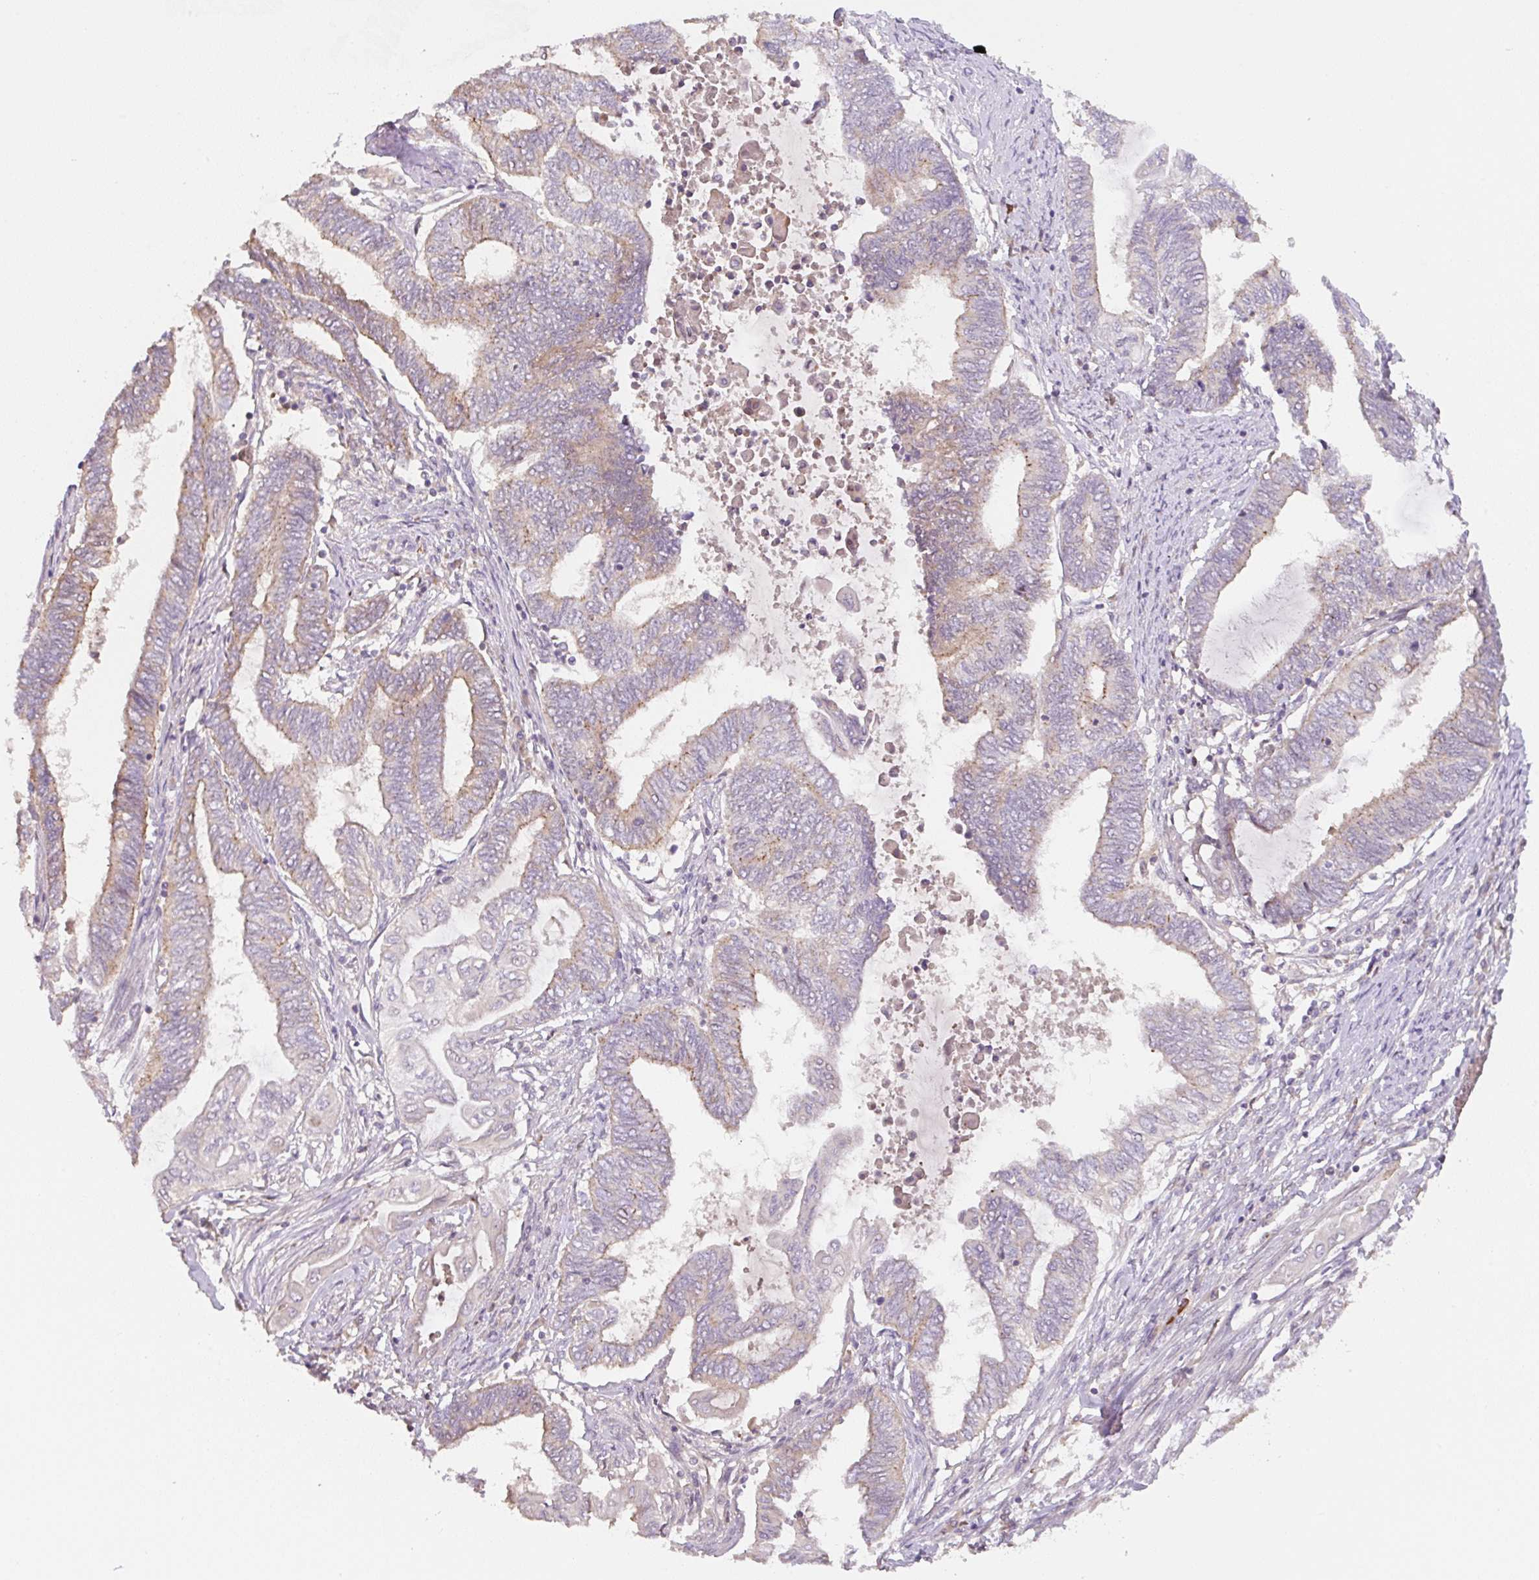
{"staining": {"intensity": "weak", "quantity": "25%-75%", "location": "cytoplasmic/membranous"}, "tissue": "endometrial cancer", "cell_type": "Tumor cells", "image_type": "cancer", "snomed": [{"axis": "morphology", "description": "Adenocarcinoma, NOS"}, {"axis": "topography", "description": "Uterus"}, {"axis": "topography", "description": "Endometrium"}], "caption": "DAB (3,3'-diaminobenzidine) immunohistochemical staining of endometrial adenocarcinoma displays weak cytoplasmic/membranous protein expression in approximately 25%-75% of tumor cells. (DAB = brown stain, brightfield microscopy at high magnification).", "gene": "MIA2", "patient": {"sex": "female", "age": 70}}